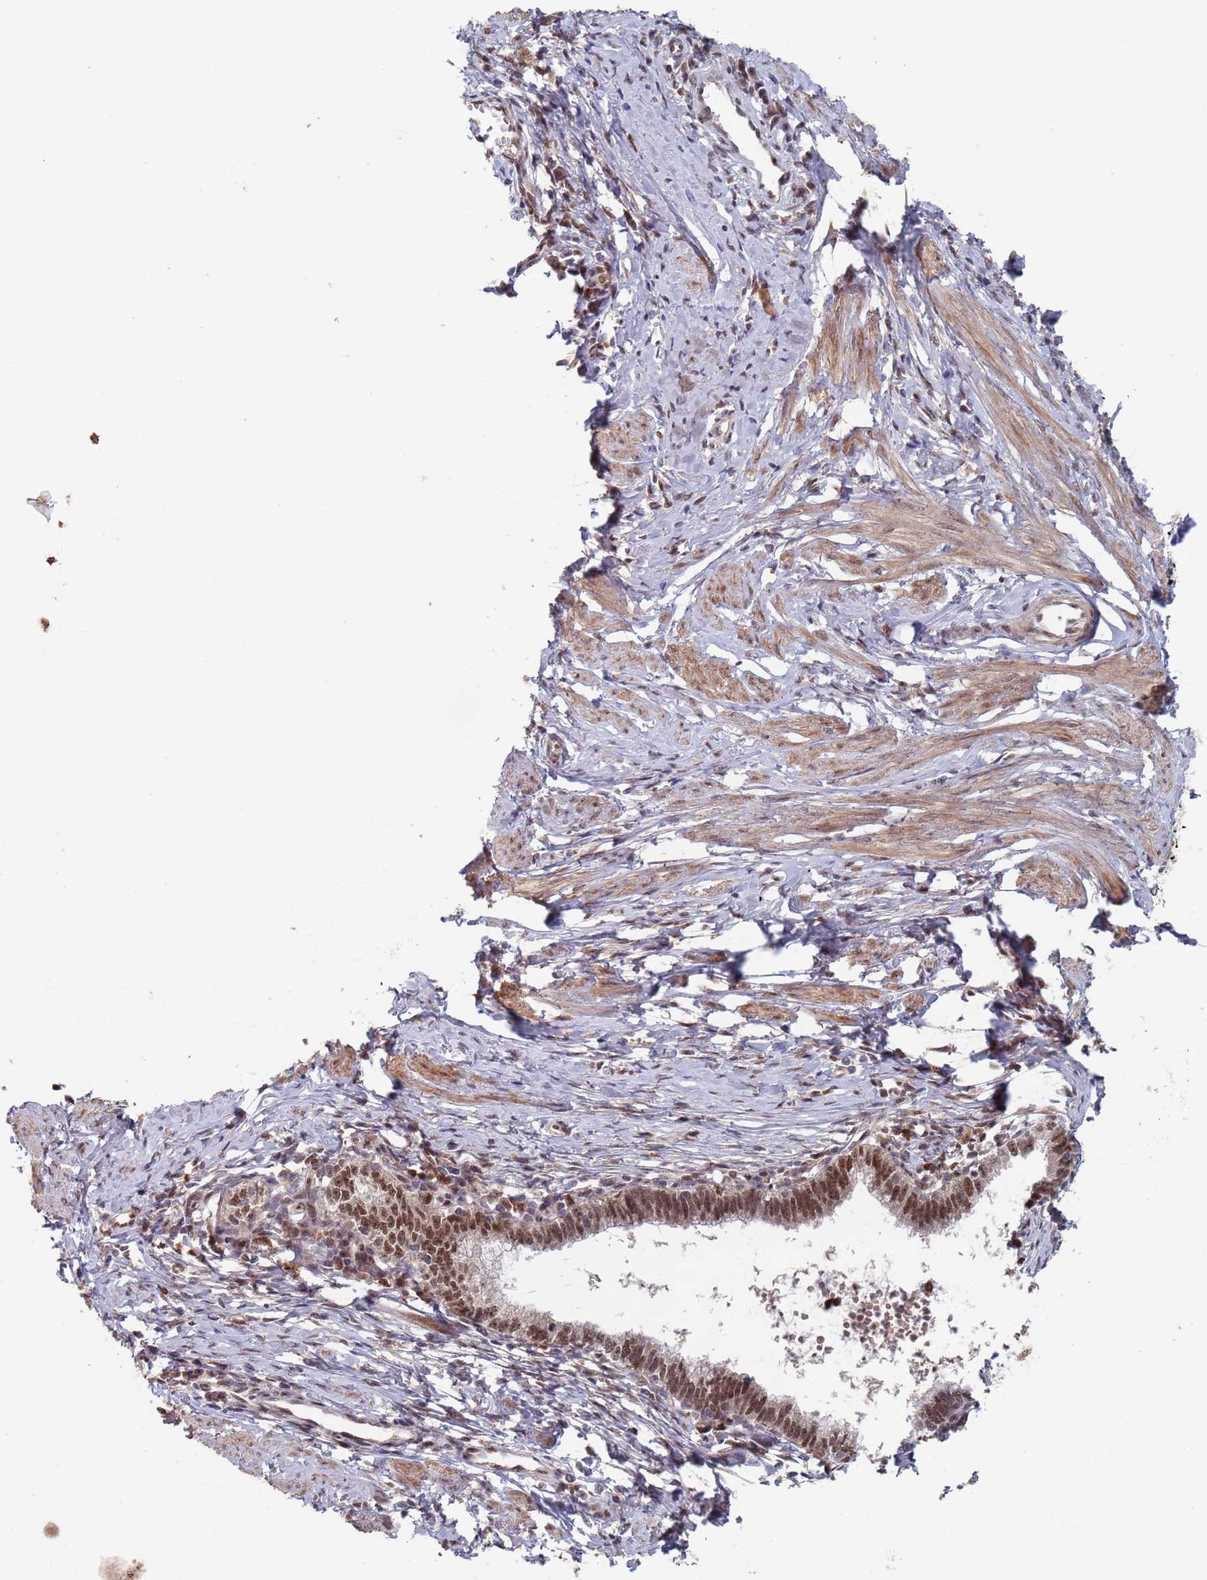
{"staining": {"intensity": "moderate", "quantity": ">75%", "location": "nuclear"}, "tissue": "cervical cancer", "cell_type": "Tumor cells", "image_type": "cancer", "snomed": [{"axis": "morphology", "description": "Adenocarcinoma, NOS"}, {"axis": "topography", "description": "Cervix"}], "caption": "Immunohistochemistry micrograph of neoplastic tissue: human adenocarcinoma (cervical) stained using immunohistochemistry displays medium levels of moderate protein expression localized specifically in the nuclear of tumor cells, appearing as a nuclear brown color.", "gene": "RPP25", "patient": {"sex": "female", "age": 36}}